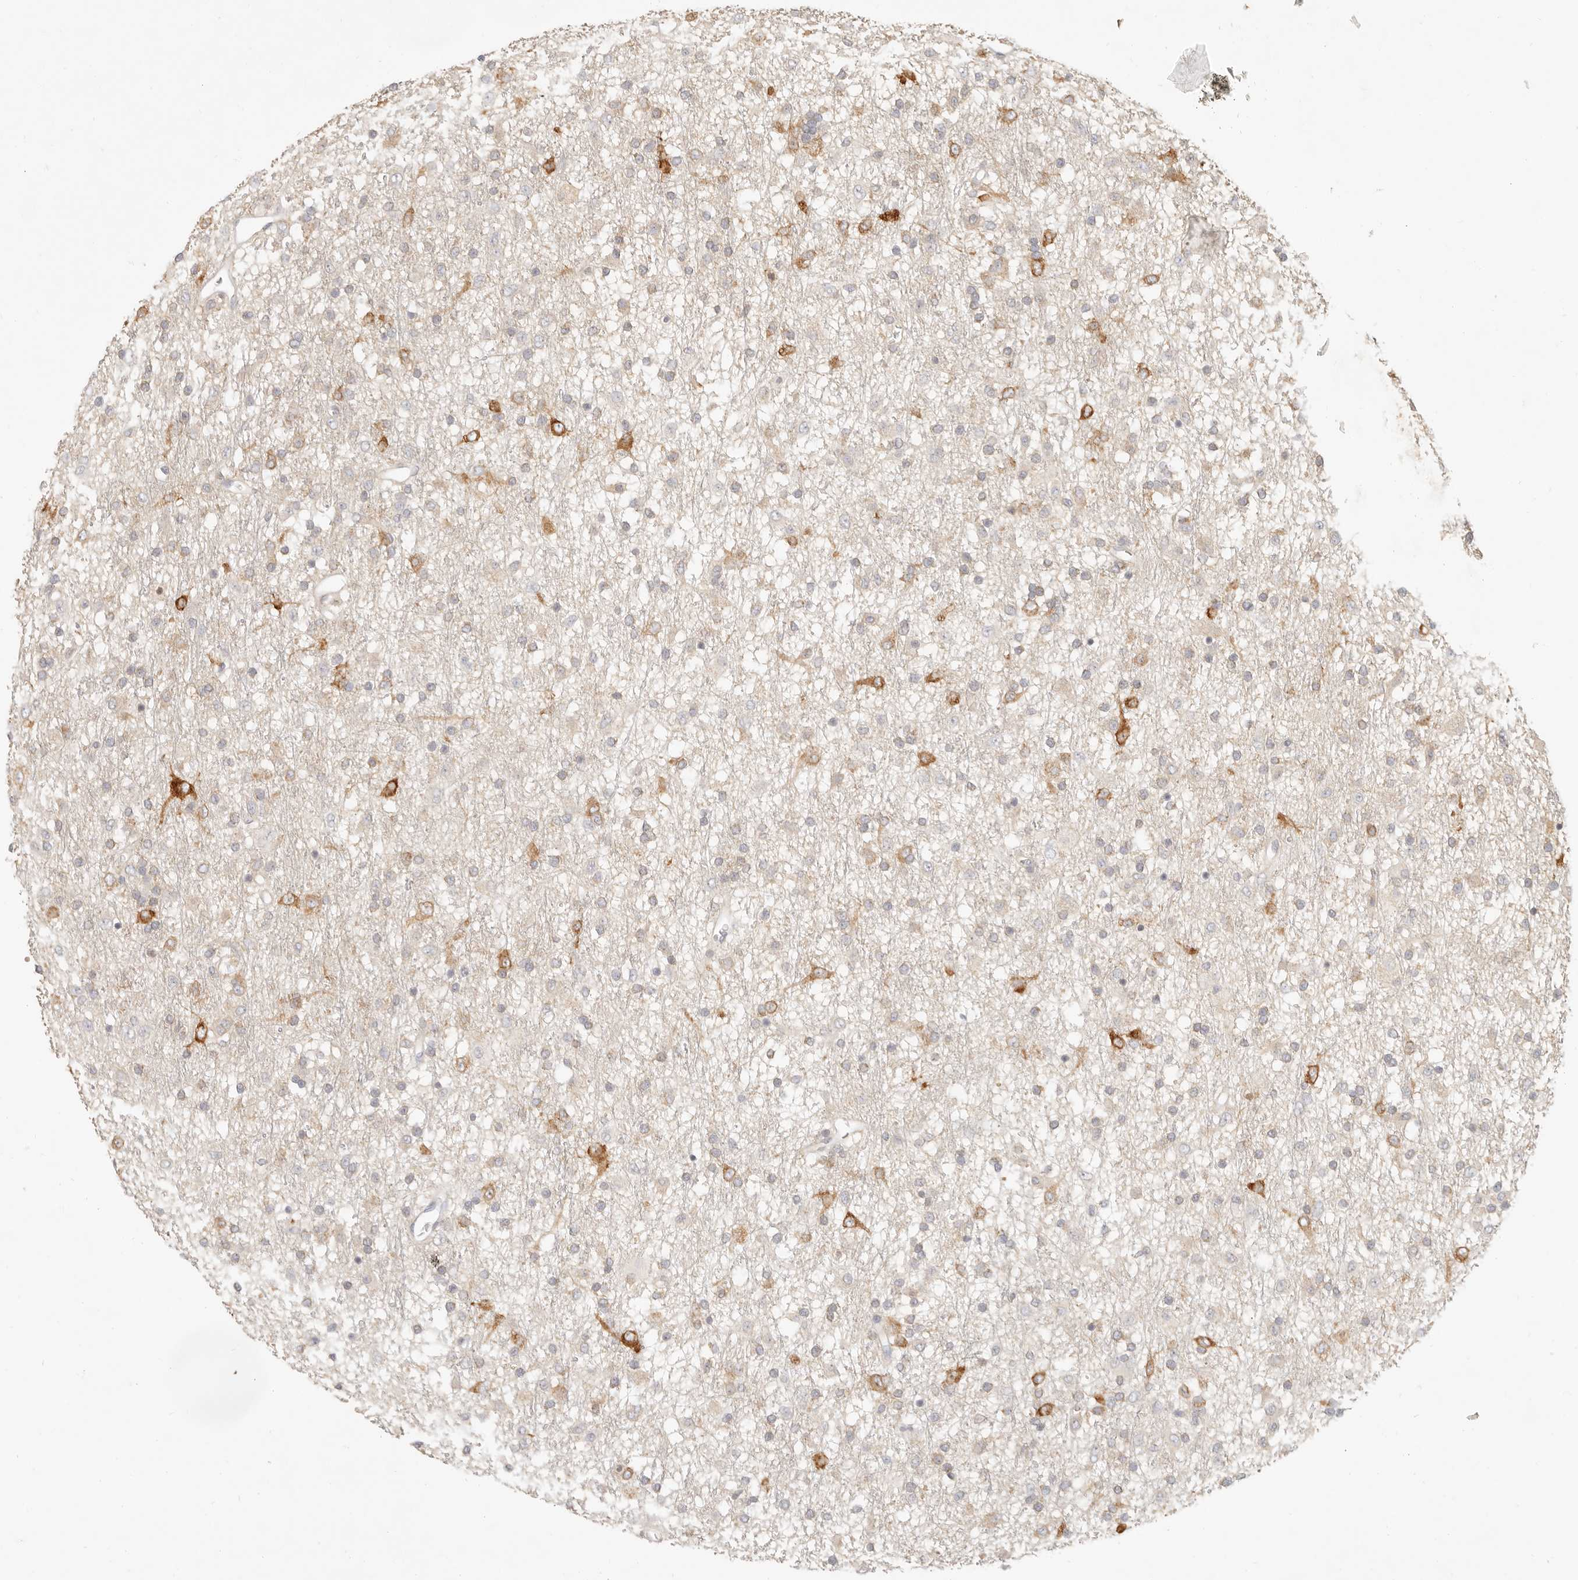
{"staining": {"intensity": "weak", "quantity": "<25%", "location": "cytoplasmic/membranous"}, "tissue": "glioma", "cell_type": "Tumor cells", "image_type": "cancer", "snomed": [{"axis": "morphology", "description": "Glioma, malignant, Low grade"}, {"axis": "topography", "description": "Brain"}], "caption": "A histopathology image of human malignant glioma (low-grade) is negative for staining in tumor cells.", "gene": "PABPC4", "patient": {"sex": "male", "age": 65}}